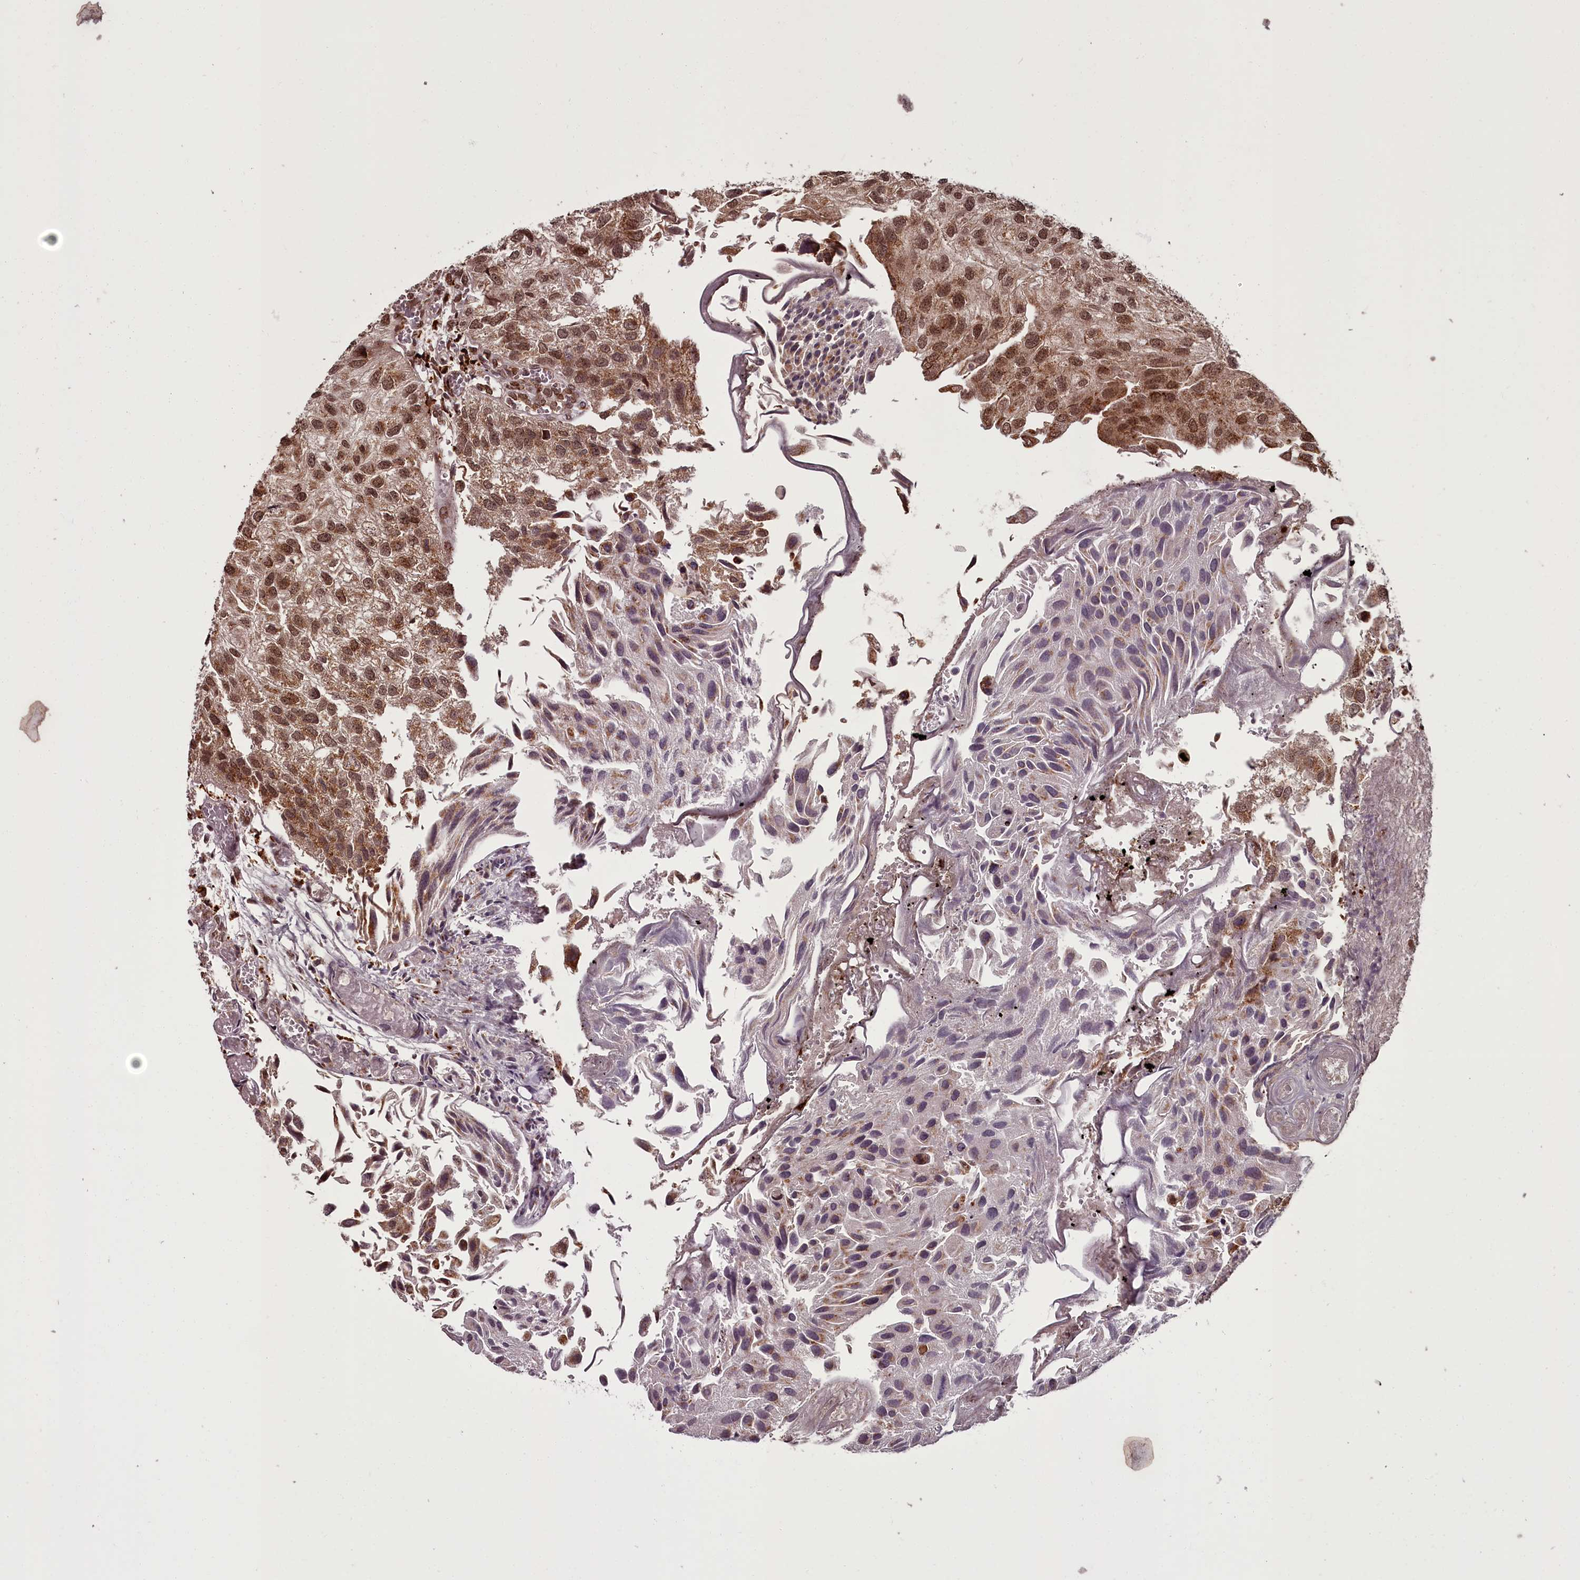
{"staining": {"intensity": "moderate", "quantity": ">75%", "location": "cytoplasmic/membranous,nuclear"}, "tissue": "urothelial cancer", "cell_type": "Tumor cells", "image_type": "cancer", "snomed": [{"axis": "morphology", "description": "Urothelial carcinoma, Low grade"}, {"axis": "topography", "description": "Urinary bladder"}], "caption": "The photomicrograph demonstrates staining of urothelial cancer, revealing moderate cytoplasmic/membranous and nuclear protein expression (brown color) within tumor cells.", "gene": "CEP83", "patient": {"sex": "female", "age": 89}}